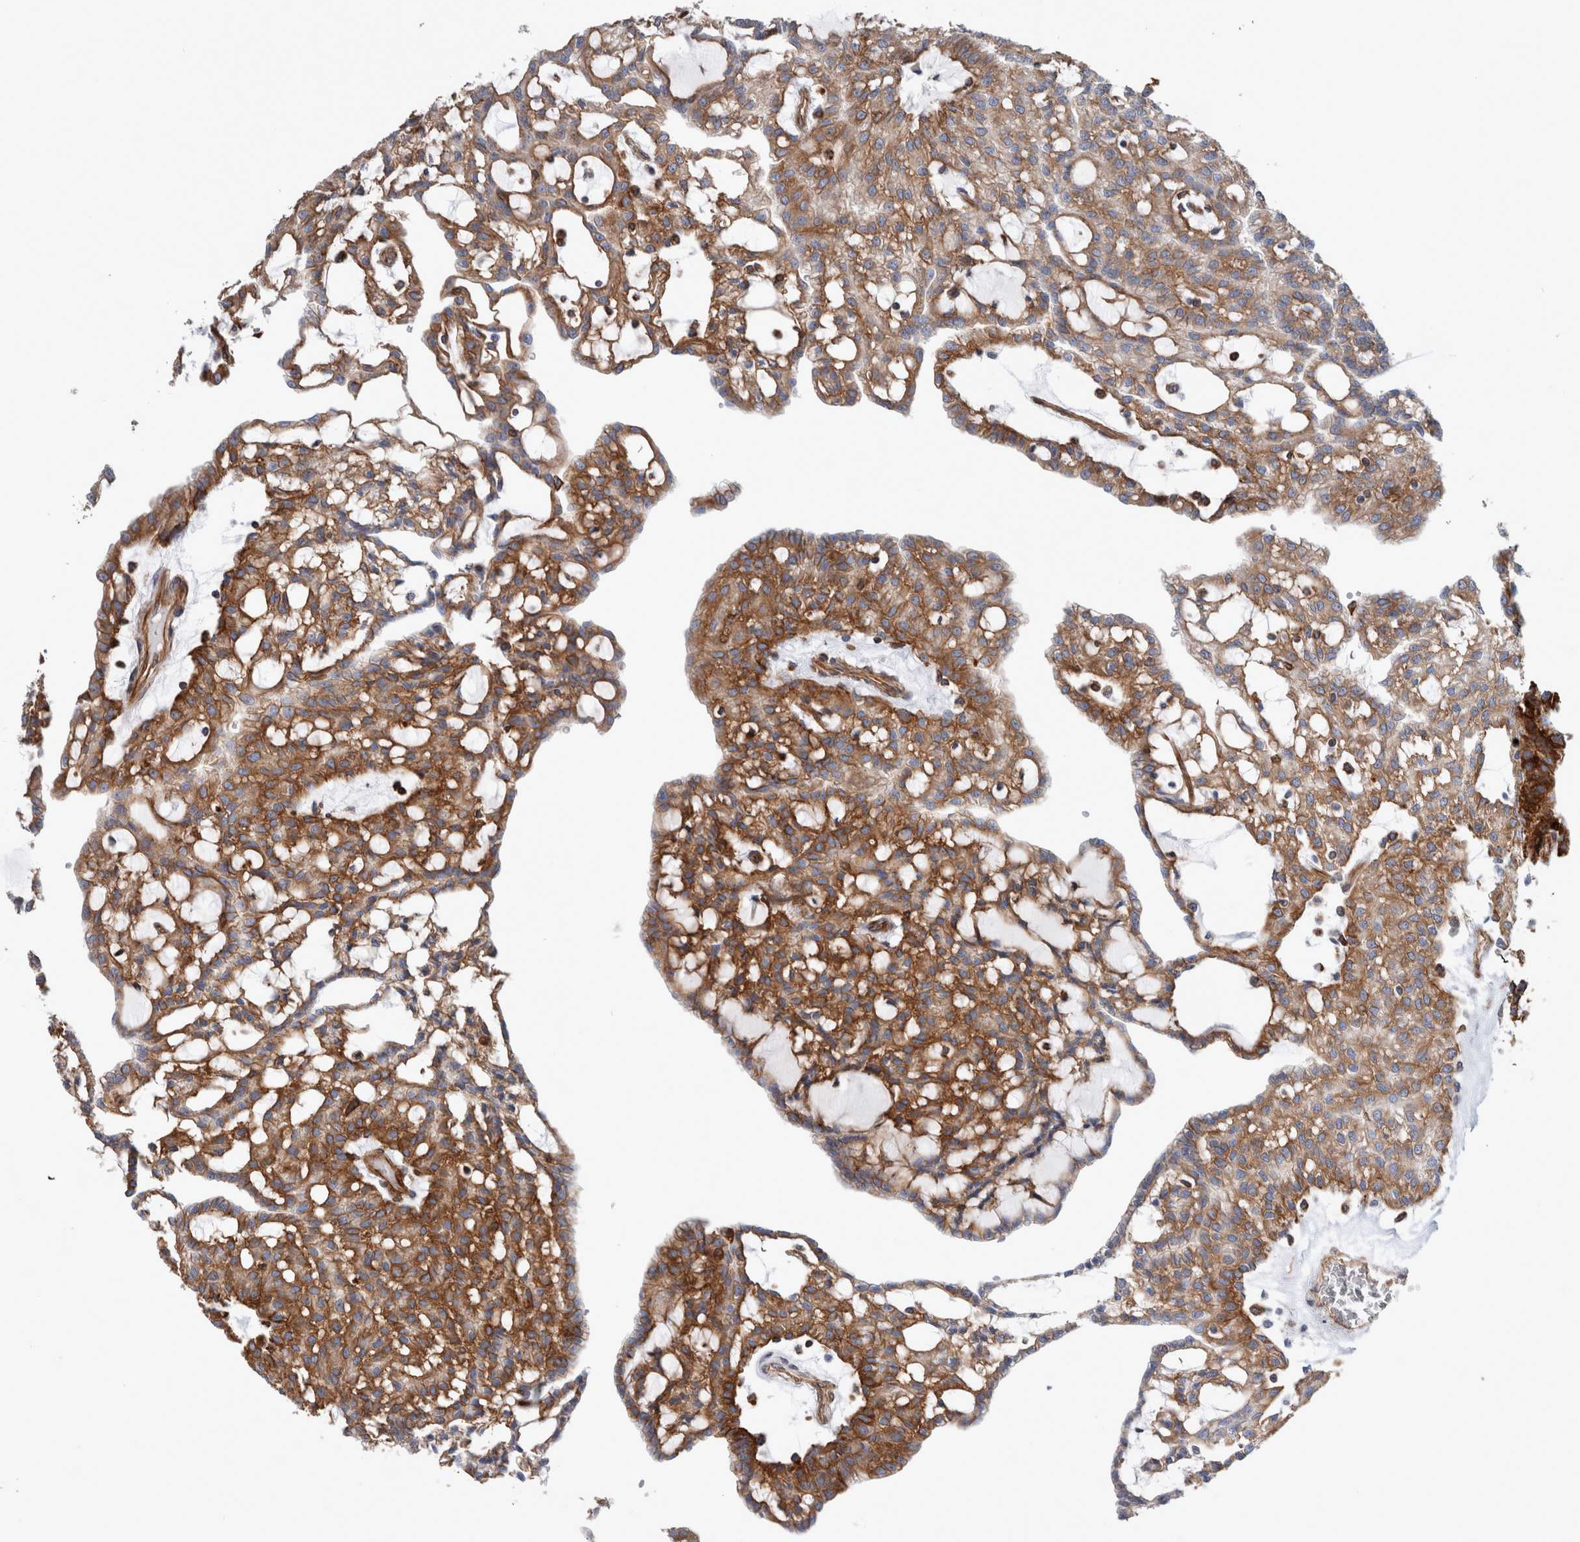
{"staining": {"intensity": "strong", "quantity": ">75%", "location": "cytoplasmic/membranous"}, "tissue": "renal cancer", "cell_type": "Tumor cells", "image_type": "cancer", "snomed": [{"axis": "morphology", "description": "Adenocarcinoma, NOS"}, {"axis": "topography", "description": "Kidney"}], "caption": "DAB immunohistochemical staining of adenocarcinoma (renal) reveals strong cytoplasmic/membranous protein positivity in about >75% of tumor cells. The staining was performed using DAB, with brown indicating positive protein expression. Nuclei are stained blue with hematoxylin.", "gene": "PLEC", "patient": {"sex": "male", "age": 63}}